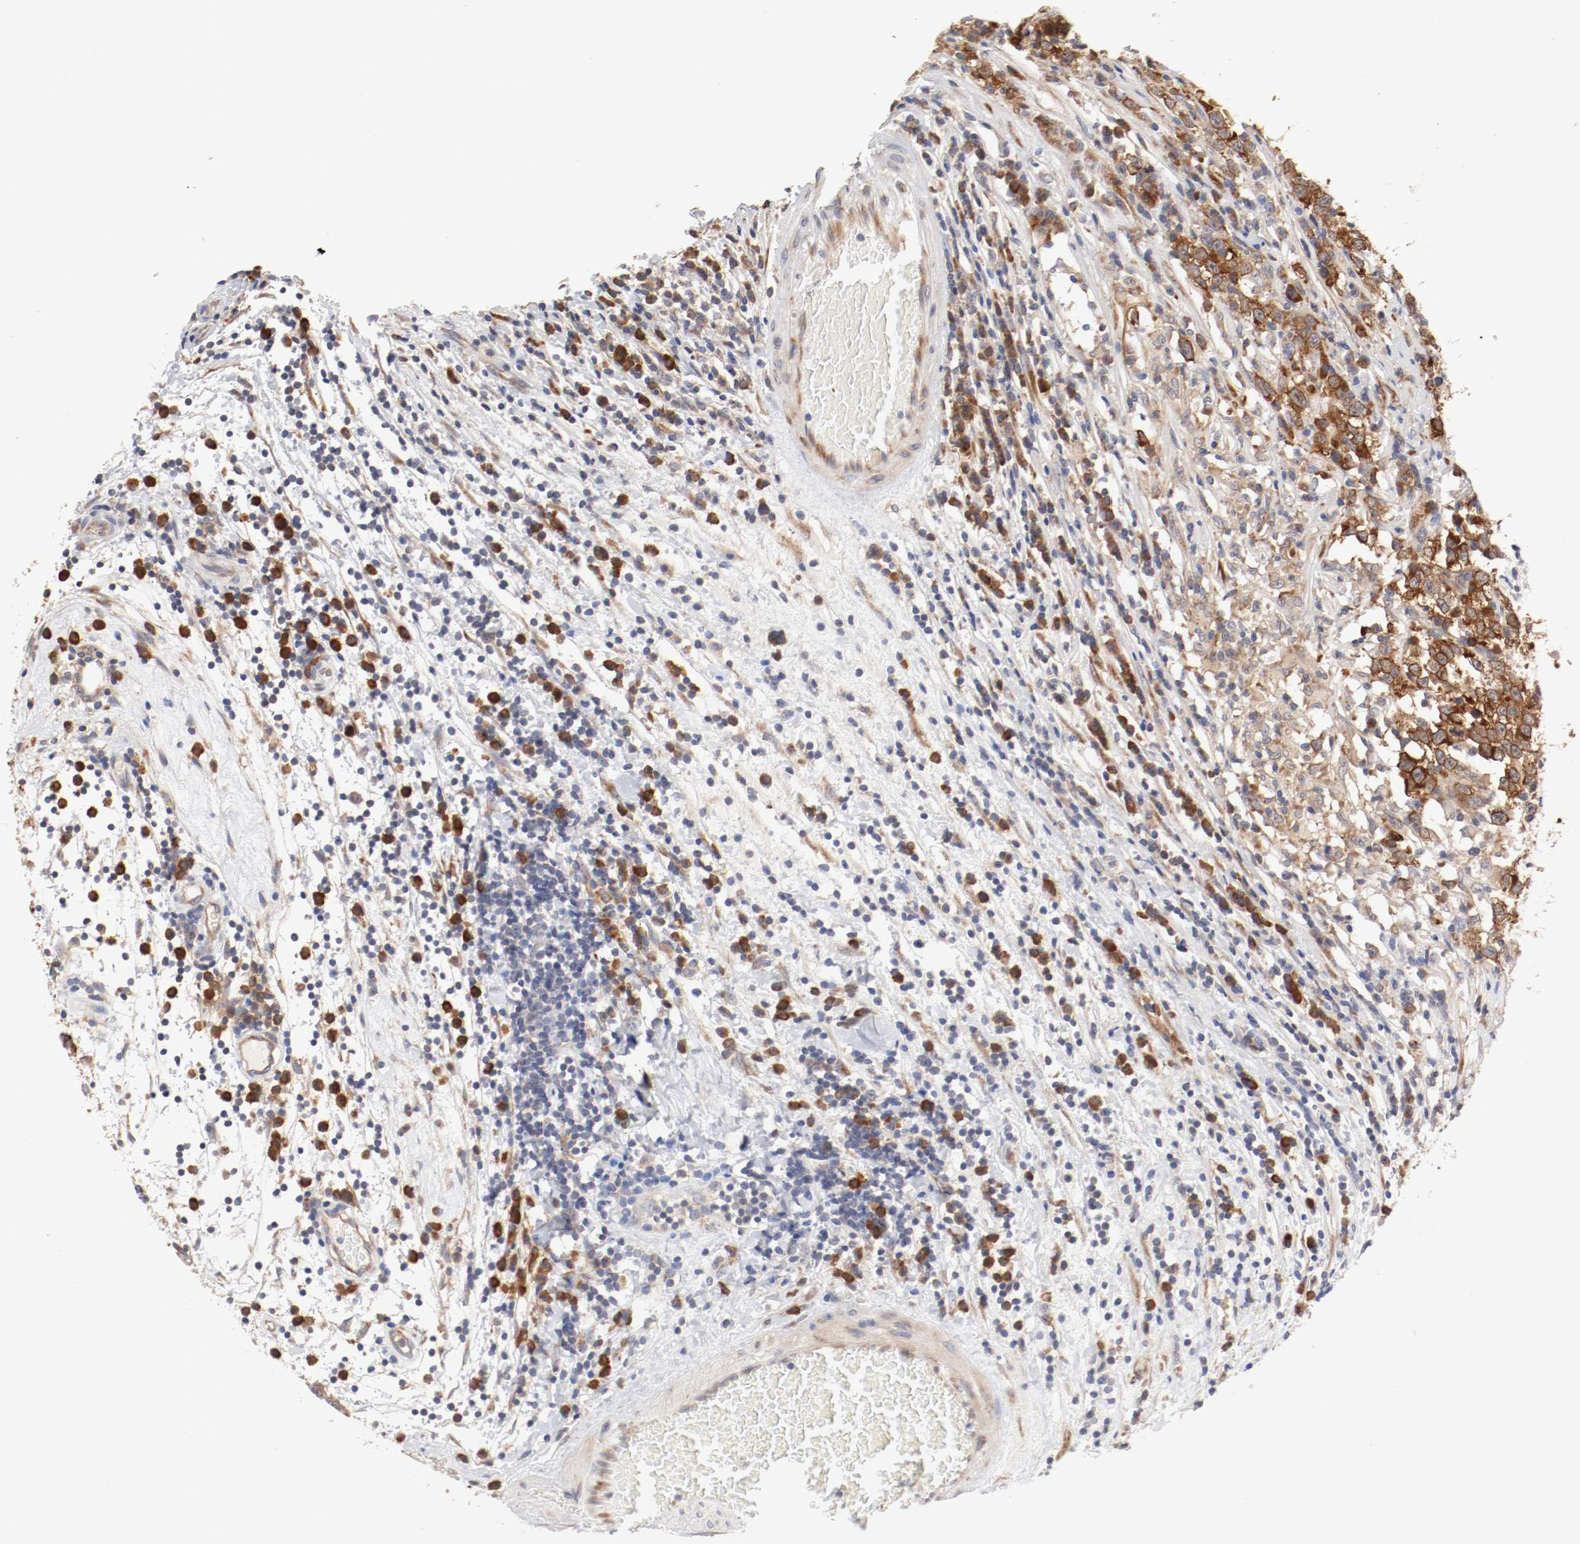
{"staining": {"intensity": "strong", "quantity": ">75%", "location": "cytoplasmic/membranous"}, "tissue": "testis cancer", "cell_type": "Tumor cells", "image_type": "cancer", "snomed": [{"axis": "morphology", "description": "Seminoma, NOS"}, {"axis": "topography", "description": "Testis"}], "caption": "This histopathology image displays testis seminoma stained with immunohistochemistry to label a protein in brown. The cytoplasmic/membranous of tumor cells show strong positivity for the protein. Nuclei are counter-stained blue.", "gene": "FKBP3", "patient": {"sex": "male", "age": 43}}